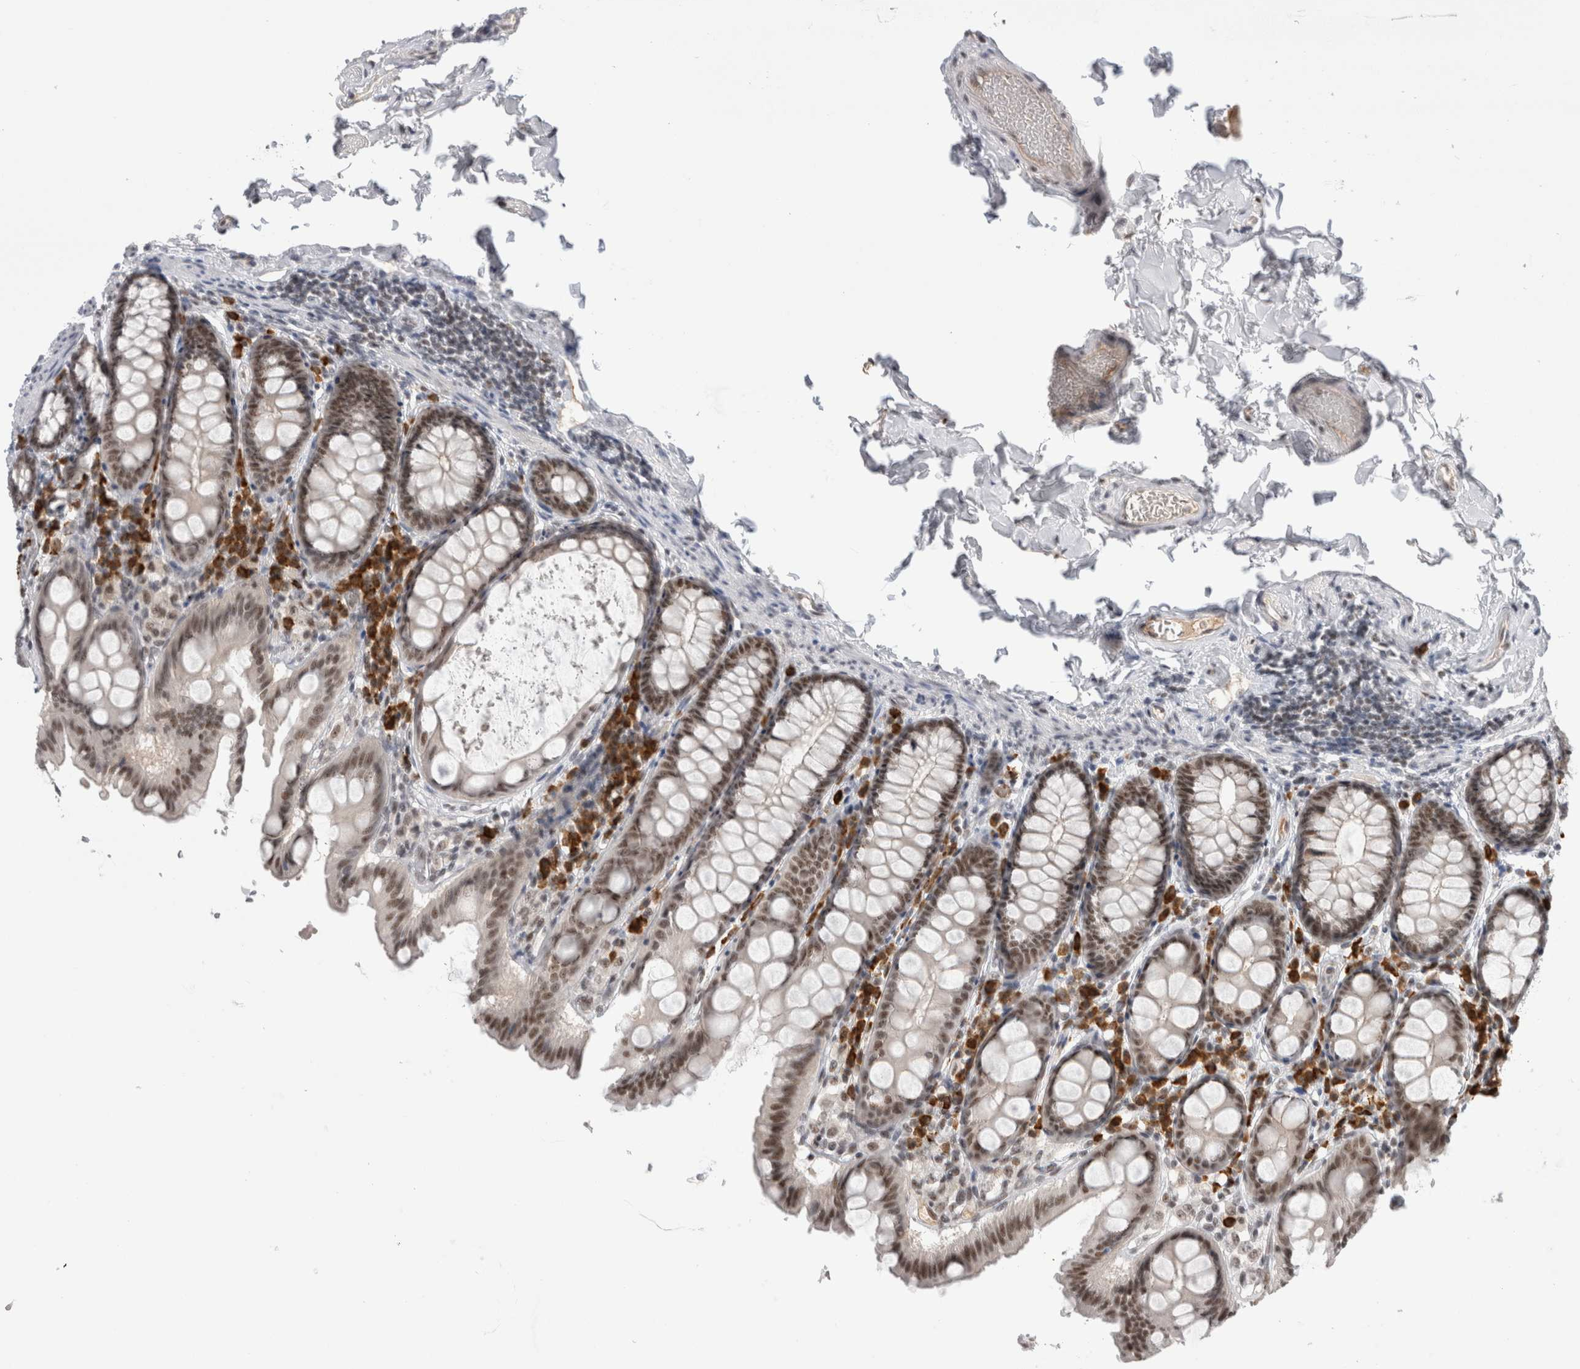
{"staining": {"intensity": "negative", "quantity": "none", "location": "none"}, "tissue": "colon", "cell_type": "Endothelial cells", "image_type": "normal", "snomed": [{"axis": "morphology", "description": "Normal tissue, NOS"}, {"axis": "topography", "description": "Colon"}, {"axis": "topography", "description": "Peripheral nerve tissue"}], "caption": "IHC micrograph of benign human colon stained for a protein (brown), which reveals no expression in endothelial cells.", "gene": "ZNF24", "patient": {"sex": "female", "age": 61}}